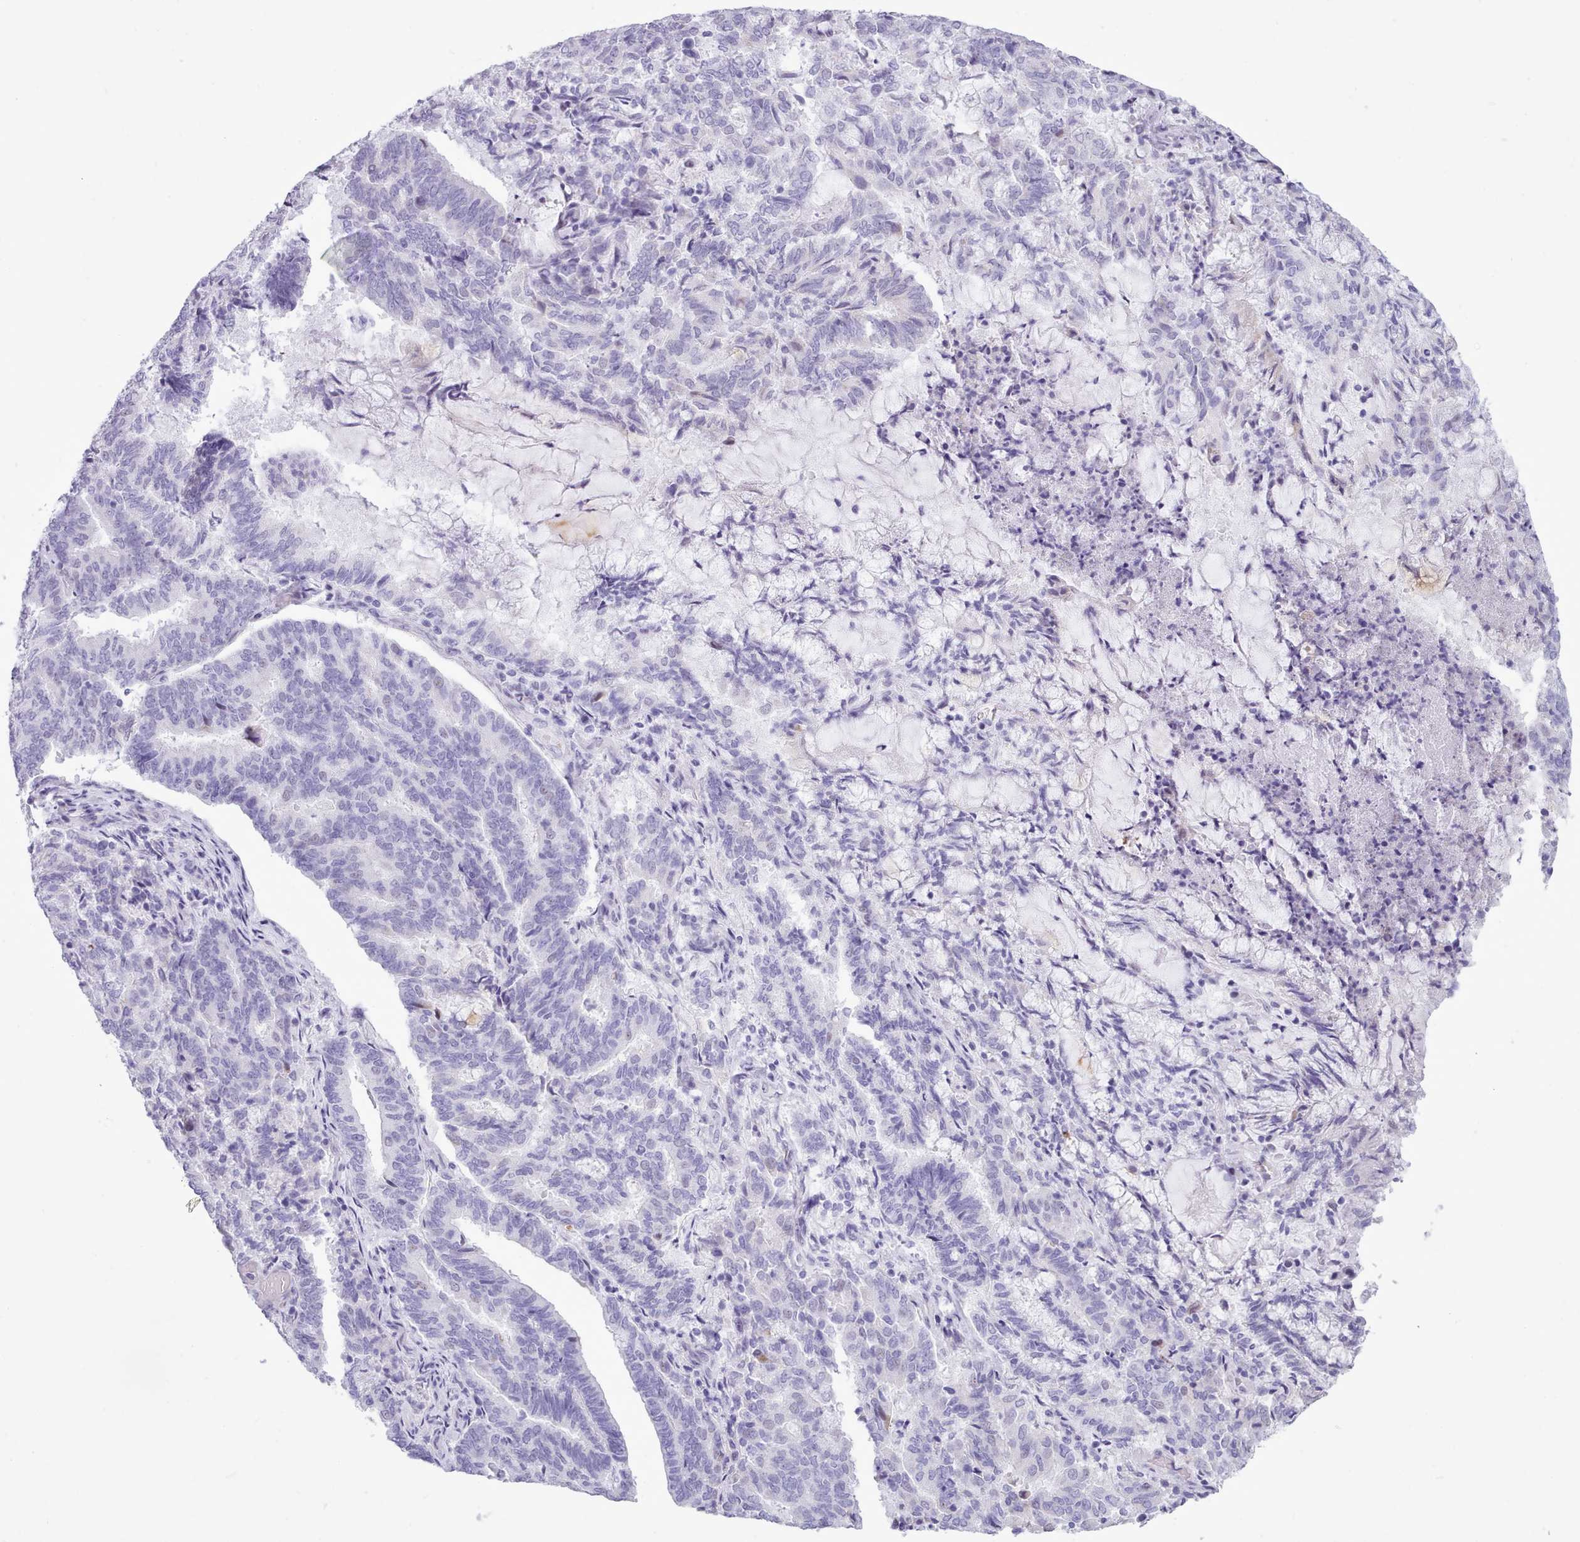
{"staining": {"intensity": "negative", "quantity": "none", "location": "none"}, "tissue": "endometrial cancer", "cell_type": "Tumor cells", "image_type": "cancer", "snomed": [{"axis": "morphology", "description": "Adenocarcinoma, NOS"}, {"axis": "topography", "description": "Endometrium"}], "caption": "Endometrial adenocarcinoma was stained to show a protein in brown. There is no significant staining in tumor cells. The staining is performed using DAB brown chromogen with nuclei counter-stained in using hematoxylin.", "gene": "FBXO48", "patient": {"sex": "female", "age": 80}}